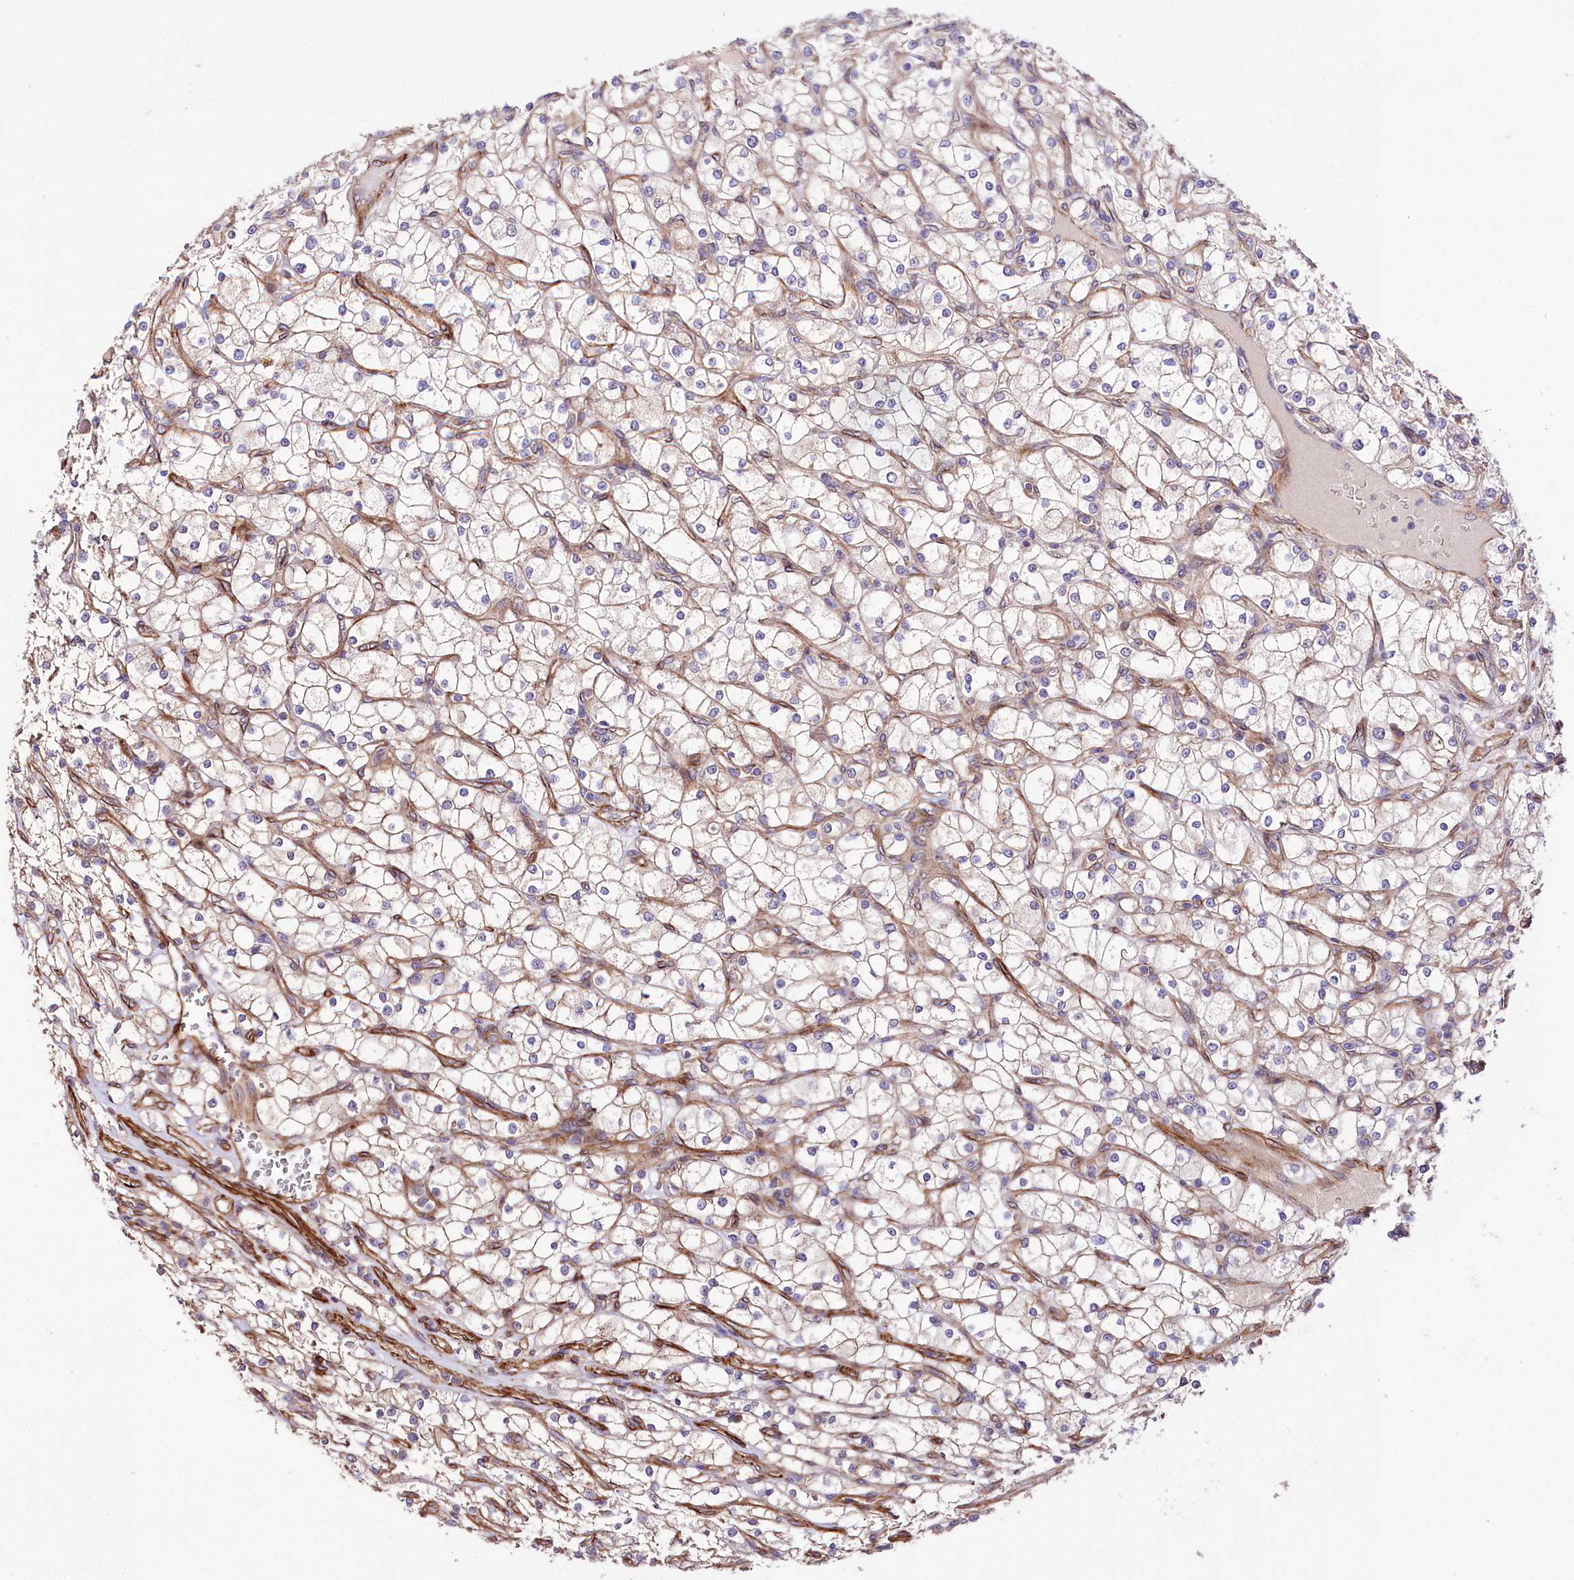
{"staining": {"intensity": "weak", "quantity": "<25%", "location": "cytoplasmic/membranous"}, "tissue": "renal cancer", "cell_type": "Tumor cells", "image_type": "cancer", "snomed": [{"axis": "morphology", "description": "Adenocarcinoma, NOS"}, {"axis": "topography", "description": "Kidney"}], "caption": "The immunohistochemistry (IHC) photomicrograph has no significant expression in tumor cells of renal adenocarcinoma tissue.", "gene": "SPATS2", "patient": {"sex": "male", "age": 80}}